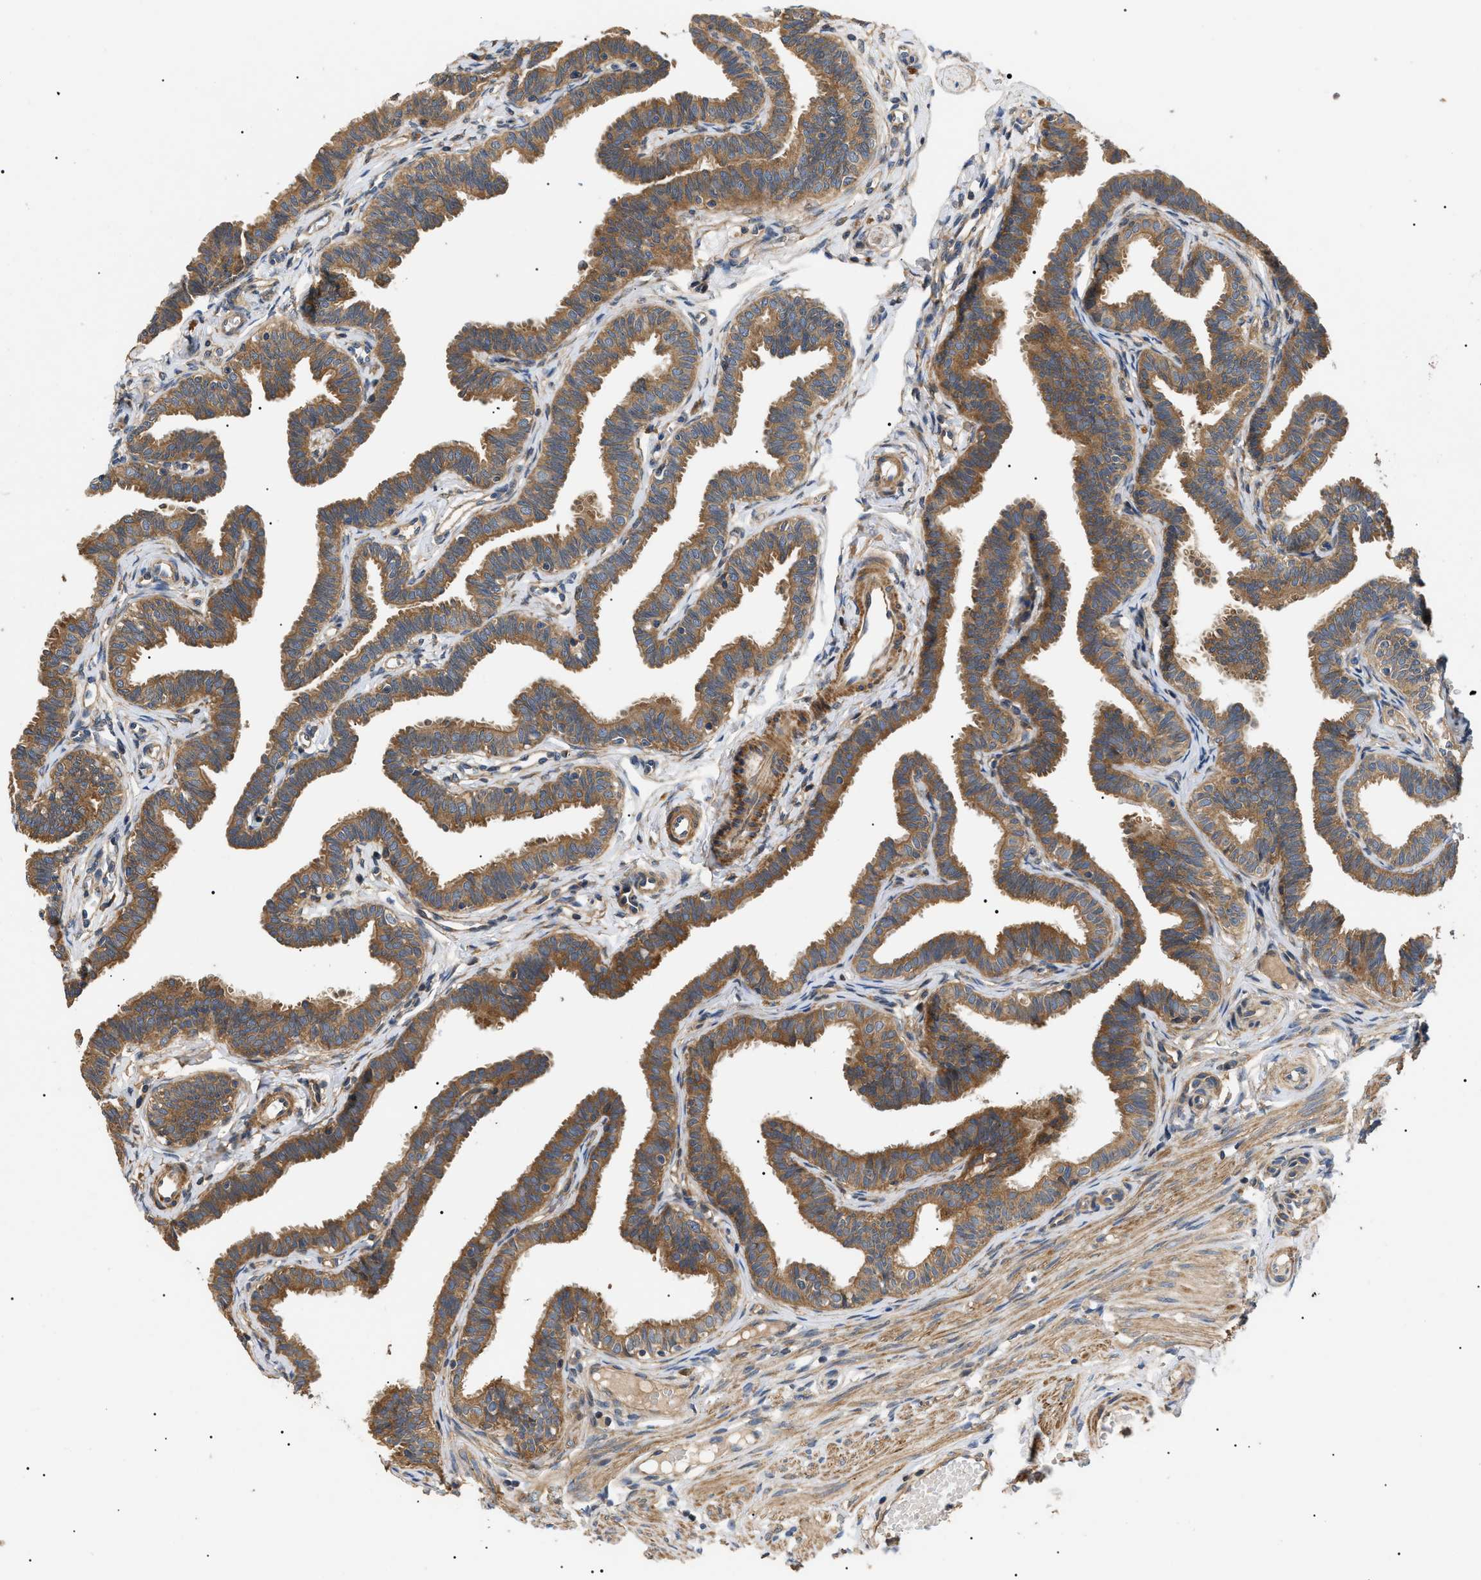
{"staining": {"intensity": "moderate", "quantity": ">75%", "location": "cytoplasmic/membranous"}, "tissue": "fallopian tube", "cell_type": "Glandular cells", "image_type": "normal", "snomed": [{"axis": "morphology", "description": "Normal tissue, NOS"}, {"axis": "topography", "description": "Fallopian tube"}, {"axis": "topography", "description": "Ovary"}], "caption": "Protein expression by IHC demonstrates moderate cytoplasmic/membranous staining in about >75% of glandular cells in unremarkable fallopian tube. (Stains: DAB (3,3'-diaminobenzidine) in brown, nuclei in blue, Microscopy: brightfield microscopy at high magnification).", "gene": "PPM1B", "patient": {"sex": "female", "age": 23}}